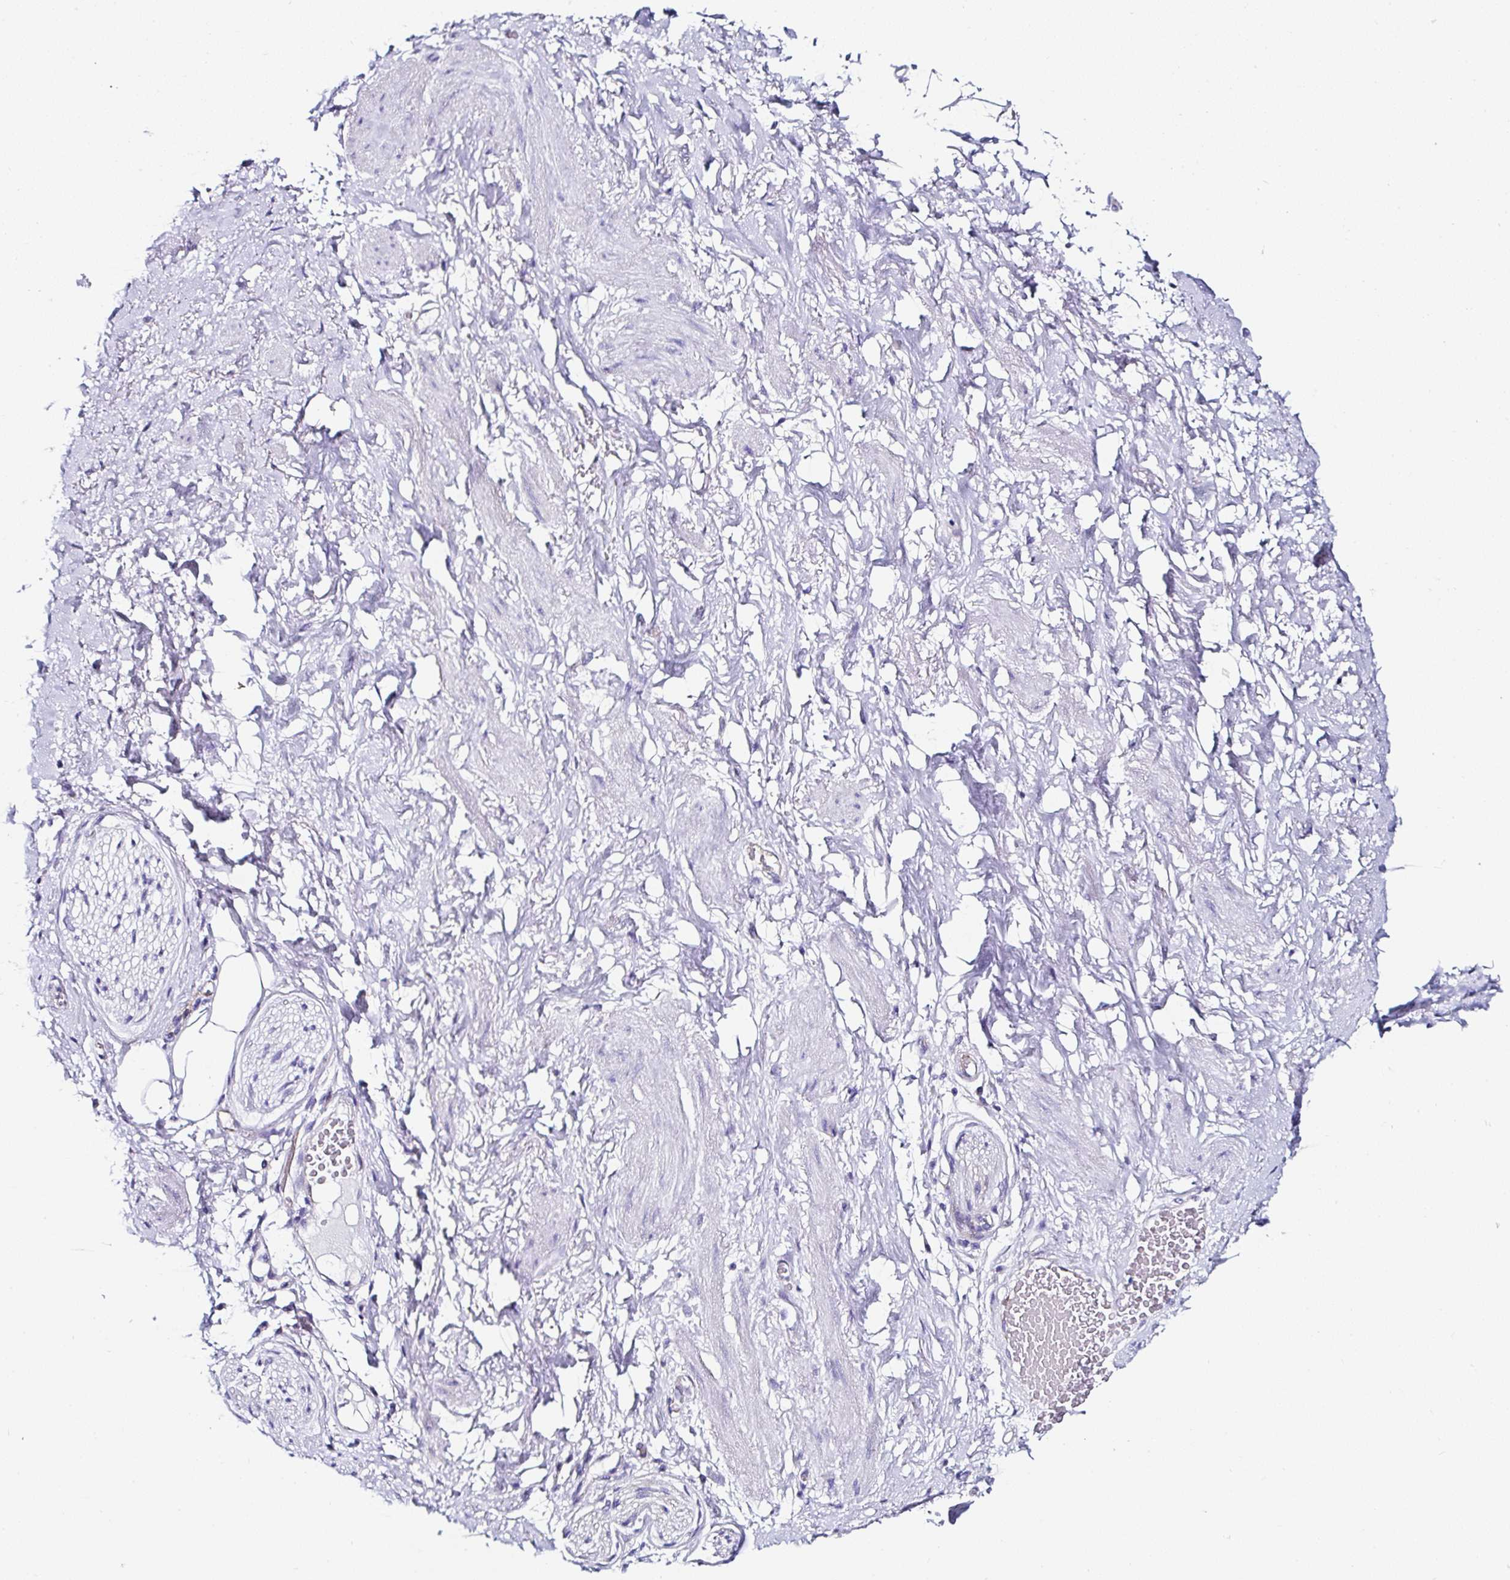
{"staining": {"intensity": "negative", "quantity": "none", "location": "none"}, "tissue": "adipose tissue", "cell_type": "Adipocytes", "image_type": "normal", "snomed": [{"axis": "morphology", "description": "Normal tissue, NOS"}, {"axis": "topography", "description": "Vagina"}, {"axis": "topography", "description": "Peripheral nerve tissue"}], "caption": "This is an immunohistochemistry (IHC) image of normal adipose tissue. There is no positivity in adipocytes.", "gene": "TMPRSS11E", "patient": {"sex": "female", "age": 71}}